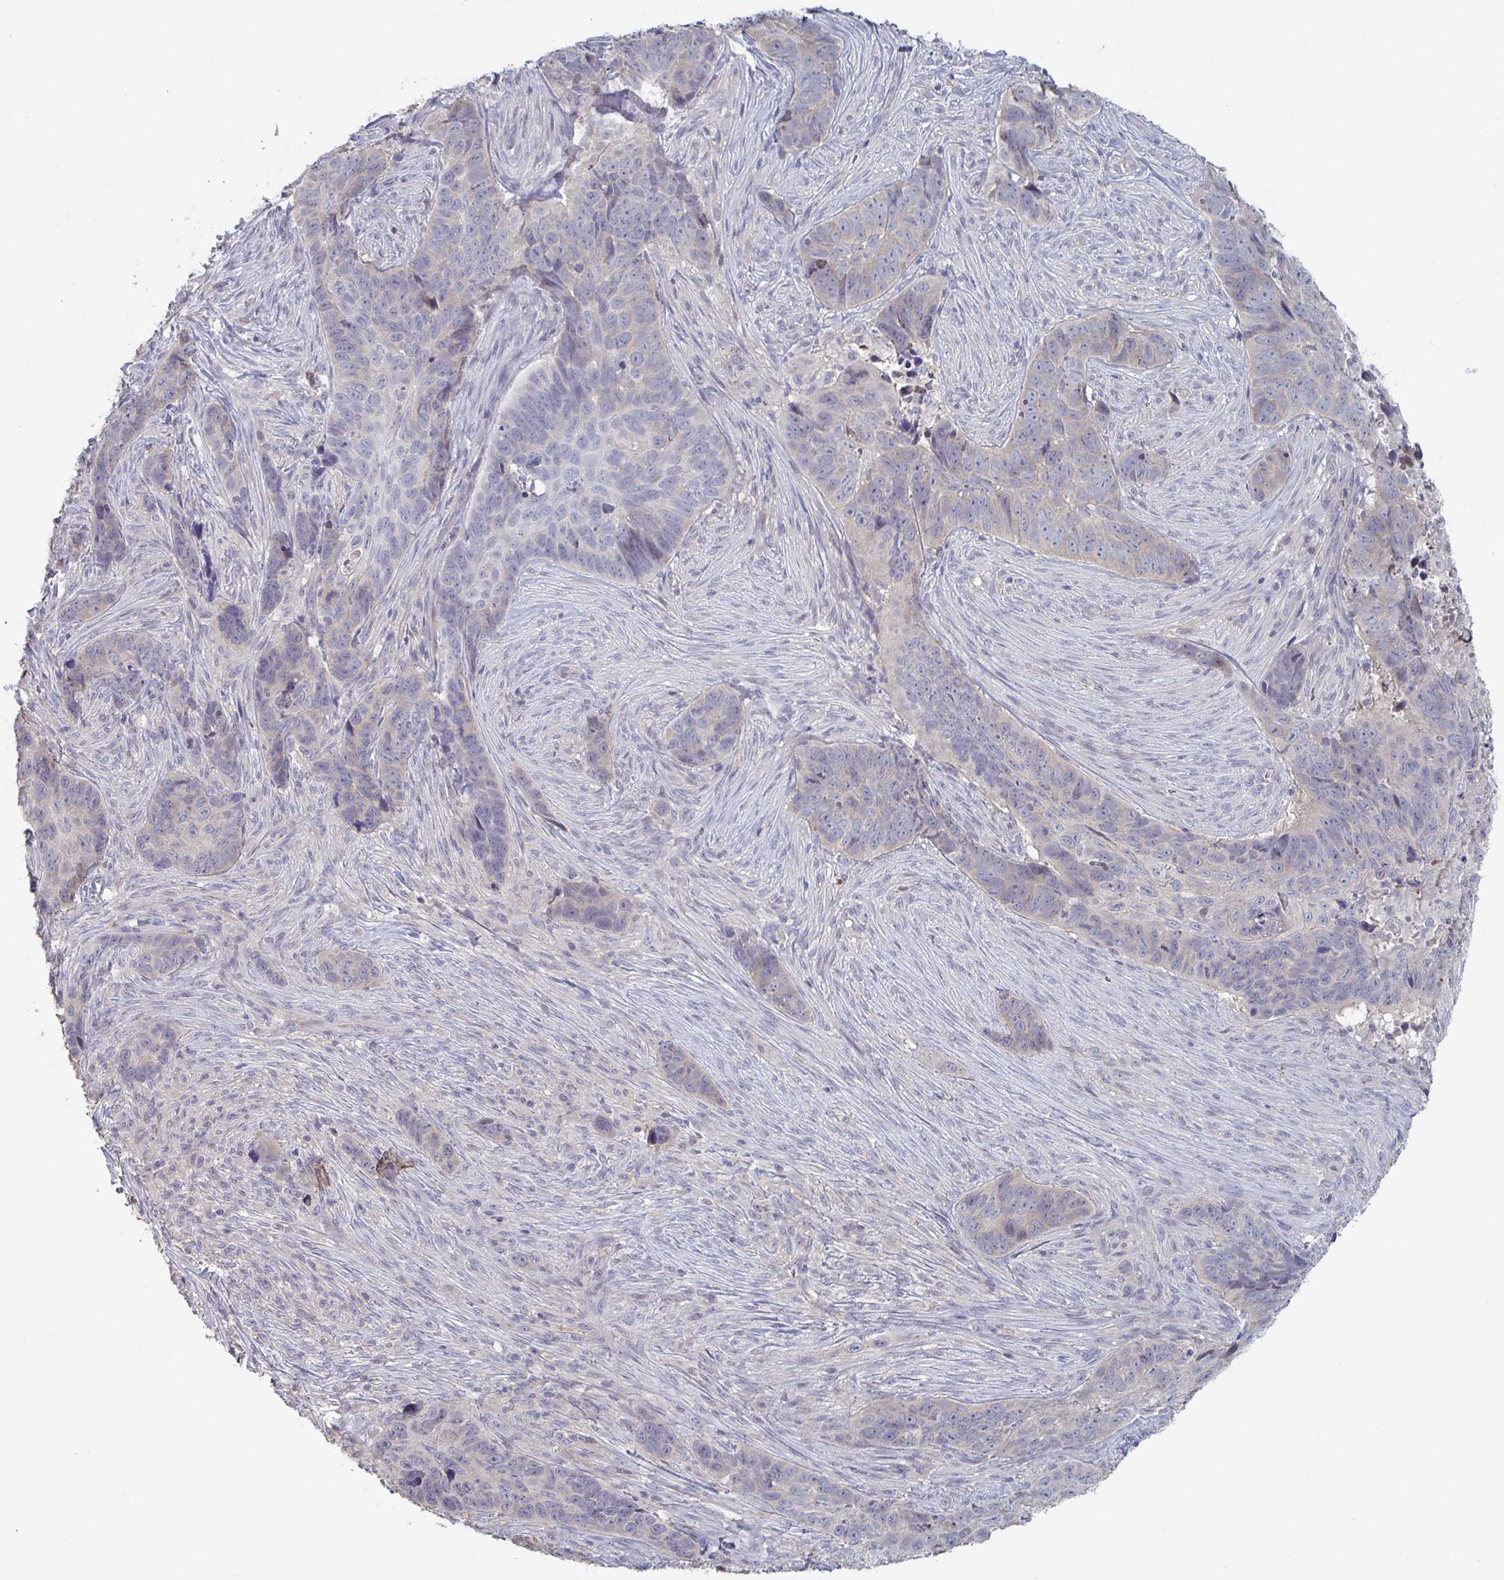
{"staining": {"intensity": "negative", "quantity": "none", "location": "none"}, "tissue": "skin cancer", "cell_type": "Tumor cells", "image_type": "cancer", "snomed": [{"axis": "morphology", "description": "Basal cell carcinoma"}, {"axis": "topography", "description": "Skin"}], "caption": "Immunohistochemistry image of human skin basal cell carcinoma stained for a protein (brown), which displays no staining in tumor cells. (DAB (3,3'-diaminobenzidine) IHC with hematoxylin counter stain).", "gene": "STK26", "patient": {"sex": "female", "age": 82}}